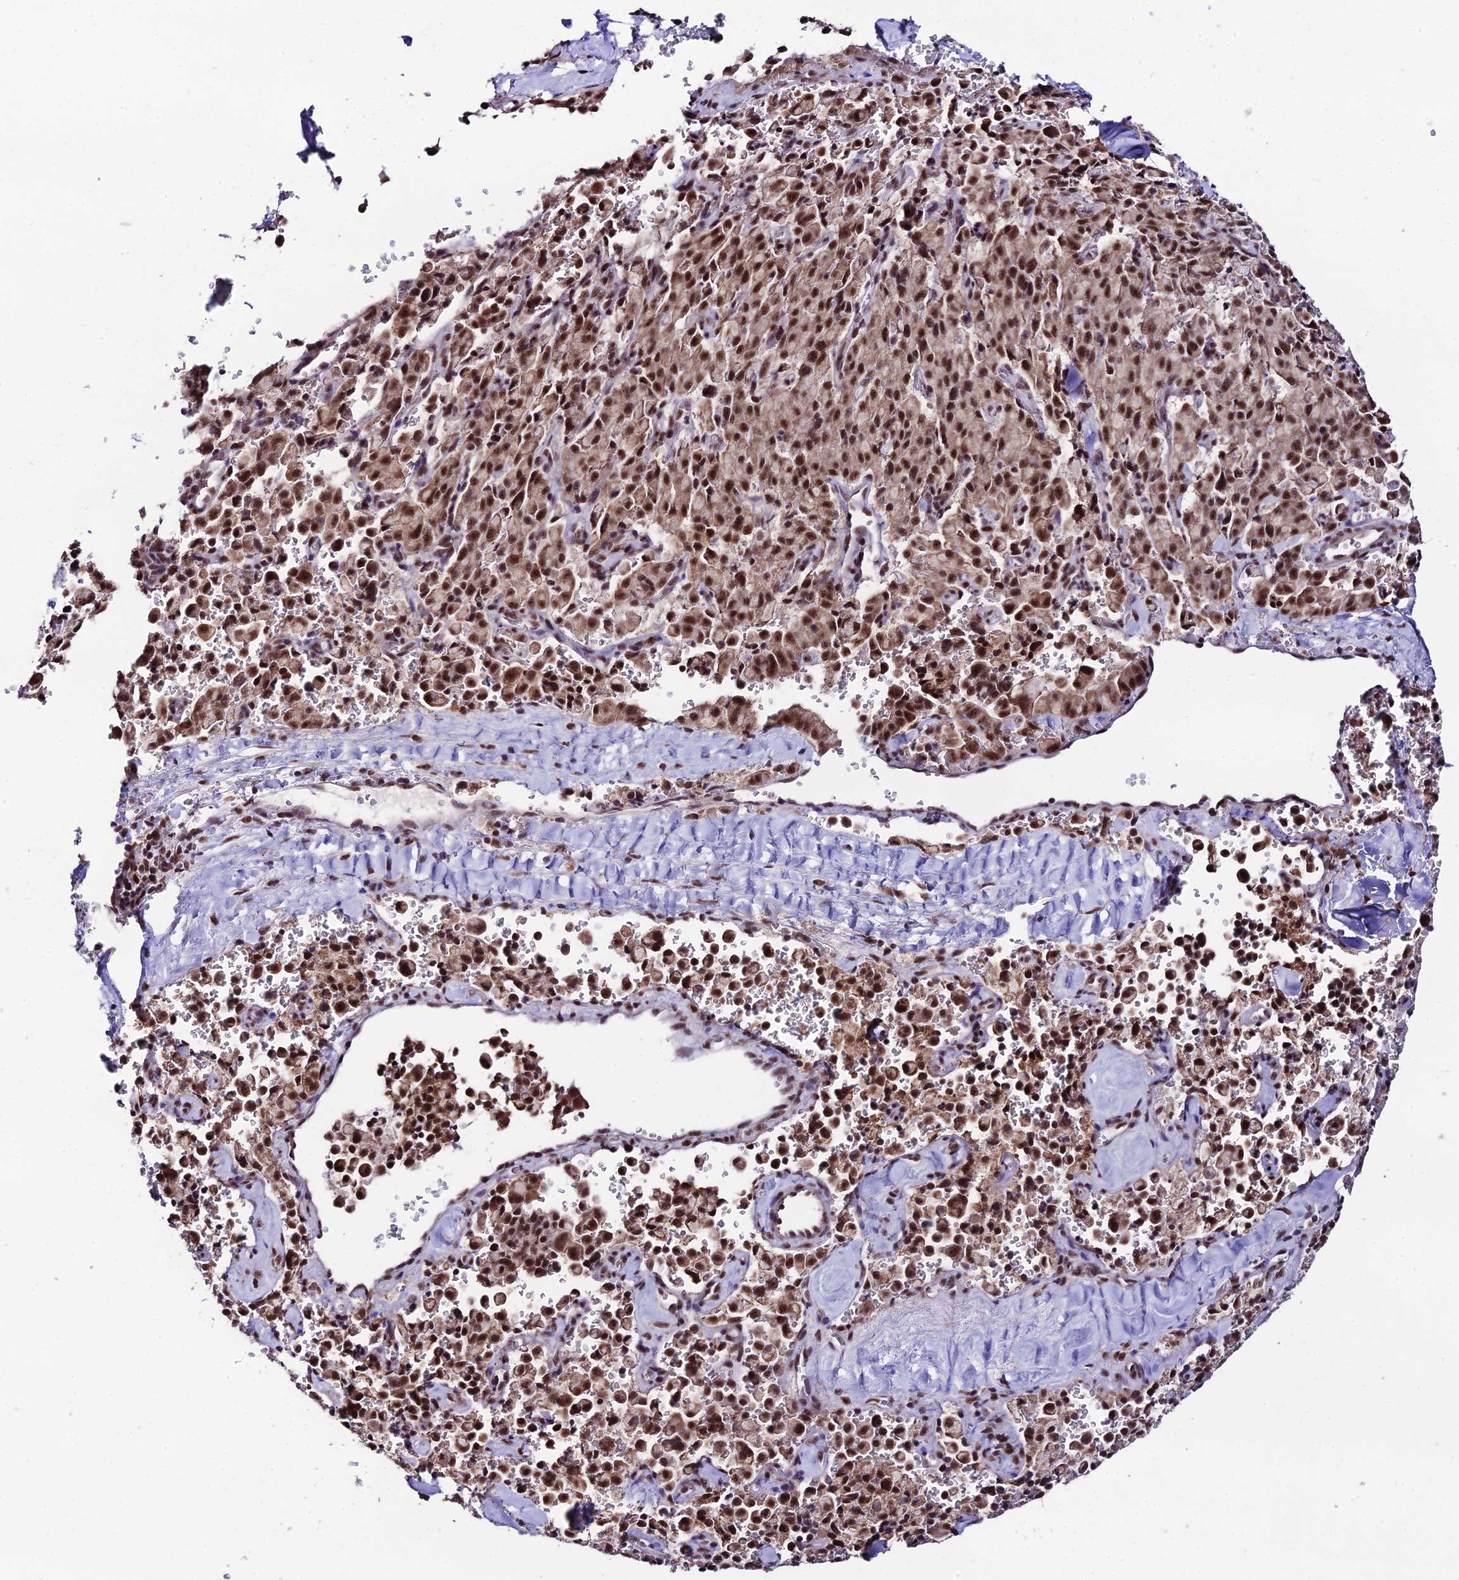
{"staining": {"intensity": "moderate", "quantity": ">75%", "location": "cytoplasmic/membranous,nuclear"}, "tissue": "pancreatic cancer", "cell_type": "Tumor cells", "image_type": "cancer", "snomed": [{"axis": "morphology", "description": "Adenocarcinoma, NOS"}, {"axis": "topography", "description": "Pancreas"}], "caption": "A brown stain labels moderate cytoplasmic/membranous and nuclear staining of a protein in human adenocarcinoma (pancreatic) tumor cells.", "gene": "THOC7", "patient": {"sex": "male", "age": 65}}